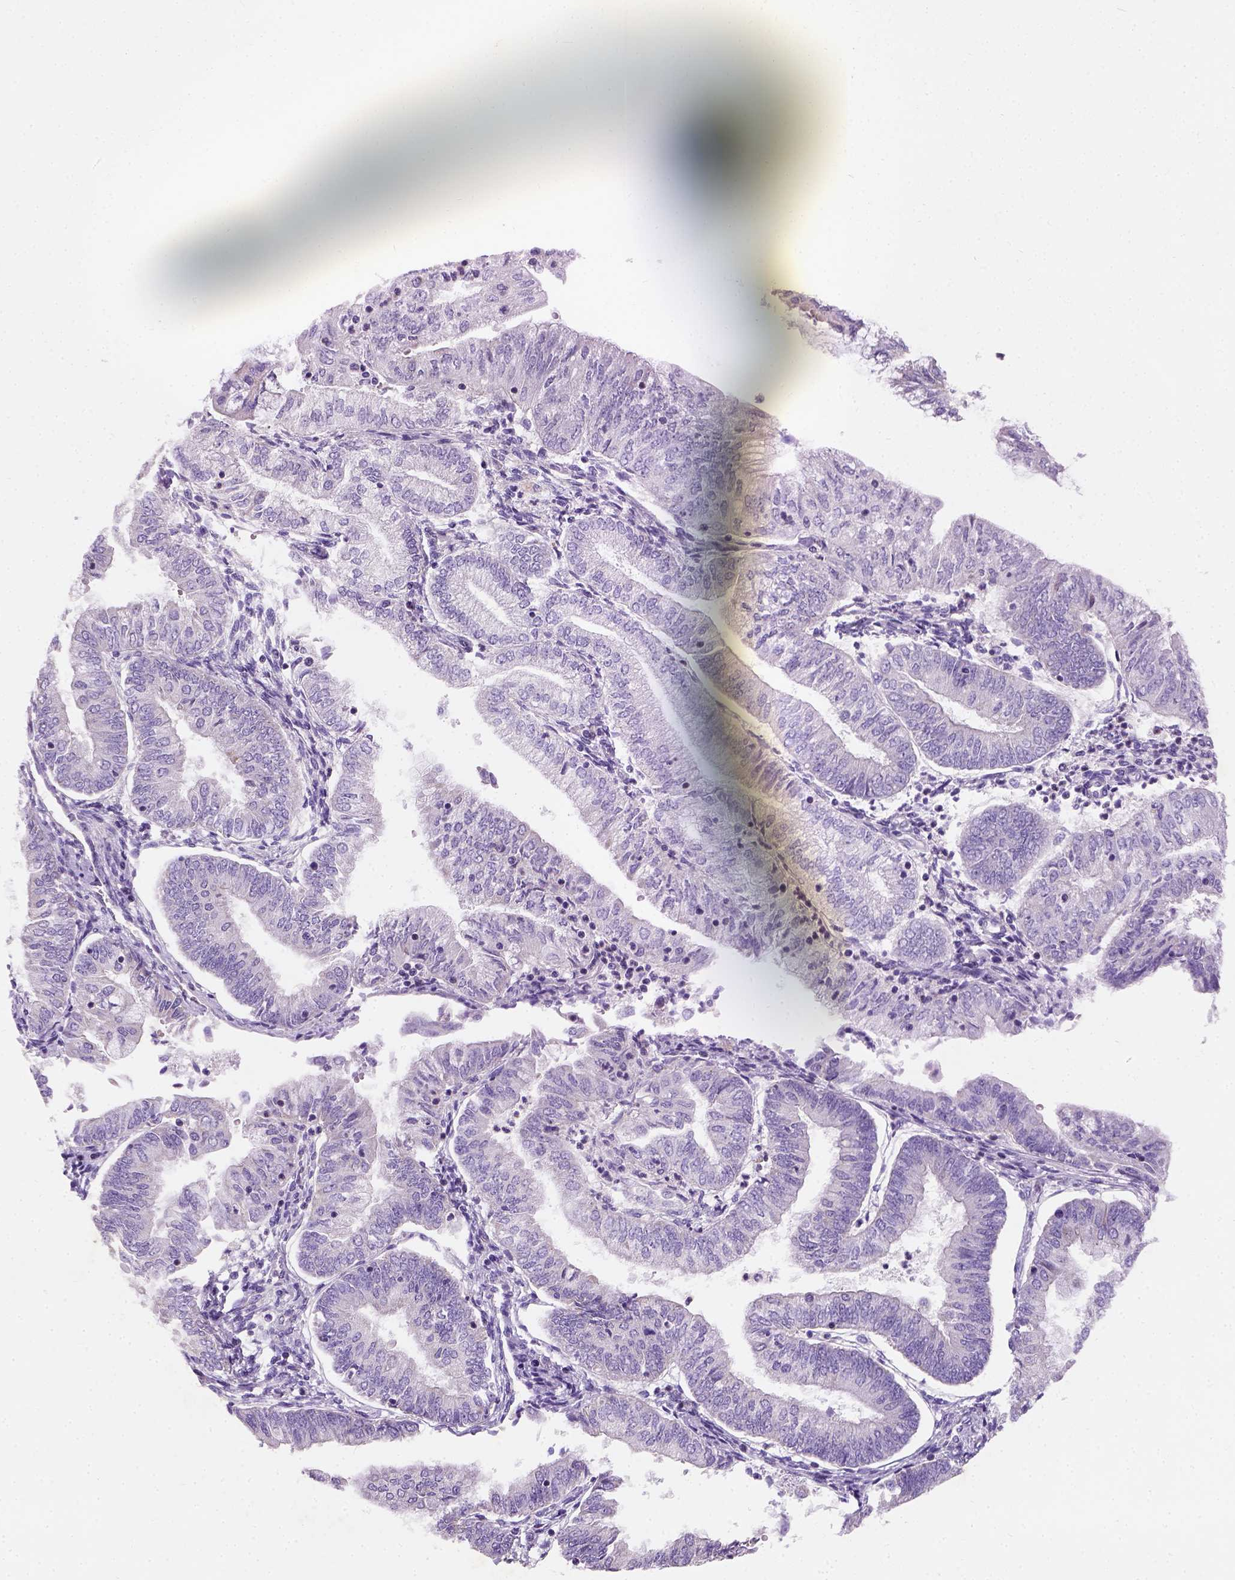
{"staining": {"intensity": "negative", "quantity": "none", "location": "none"}, "tissue": "endometrial cancer", "cell_type": "Tumor cells", "image_type": "cancer", "snomed": [{"axis": "morphology", "description": "Adenocarcinoma, NOS"}, {"axis": "topography", "description": "Endometrium"}], "caption": "Immunohistochemistry photomicrograph of neoplastic tissue: endometrial cancer stained with DAB demonstrates no significant protein expression in tumor cells.", "gene": "CHODL", "patient": {"sex": "female", "age": 55}}